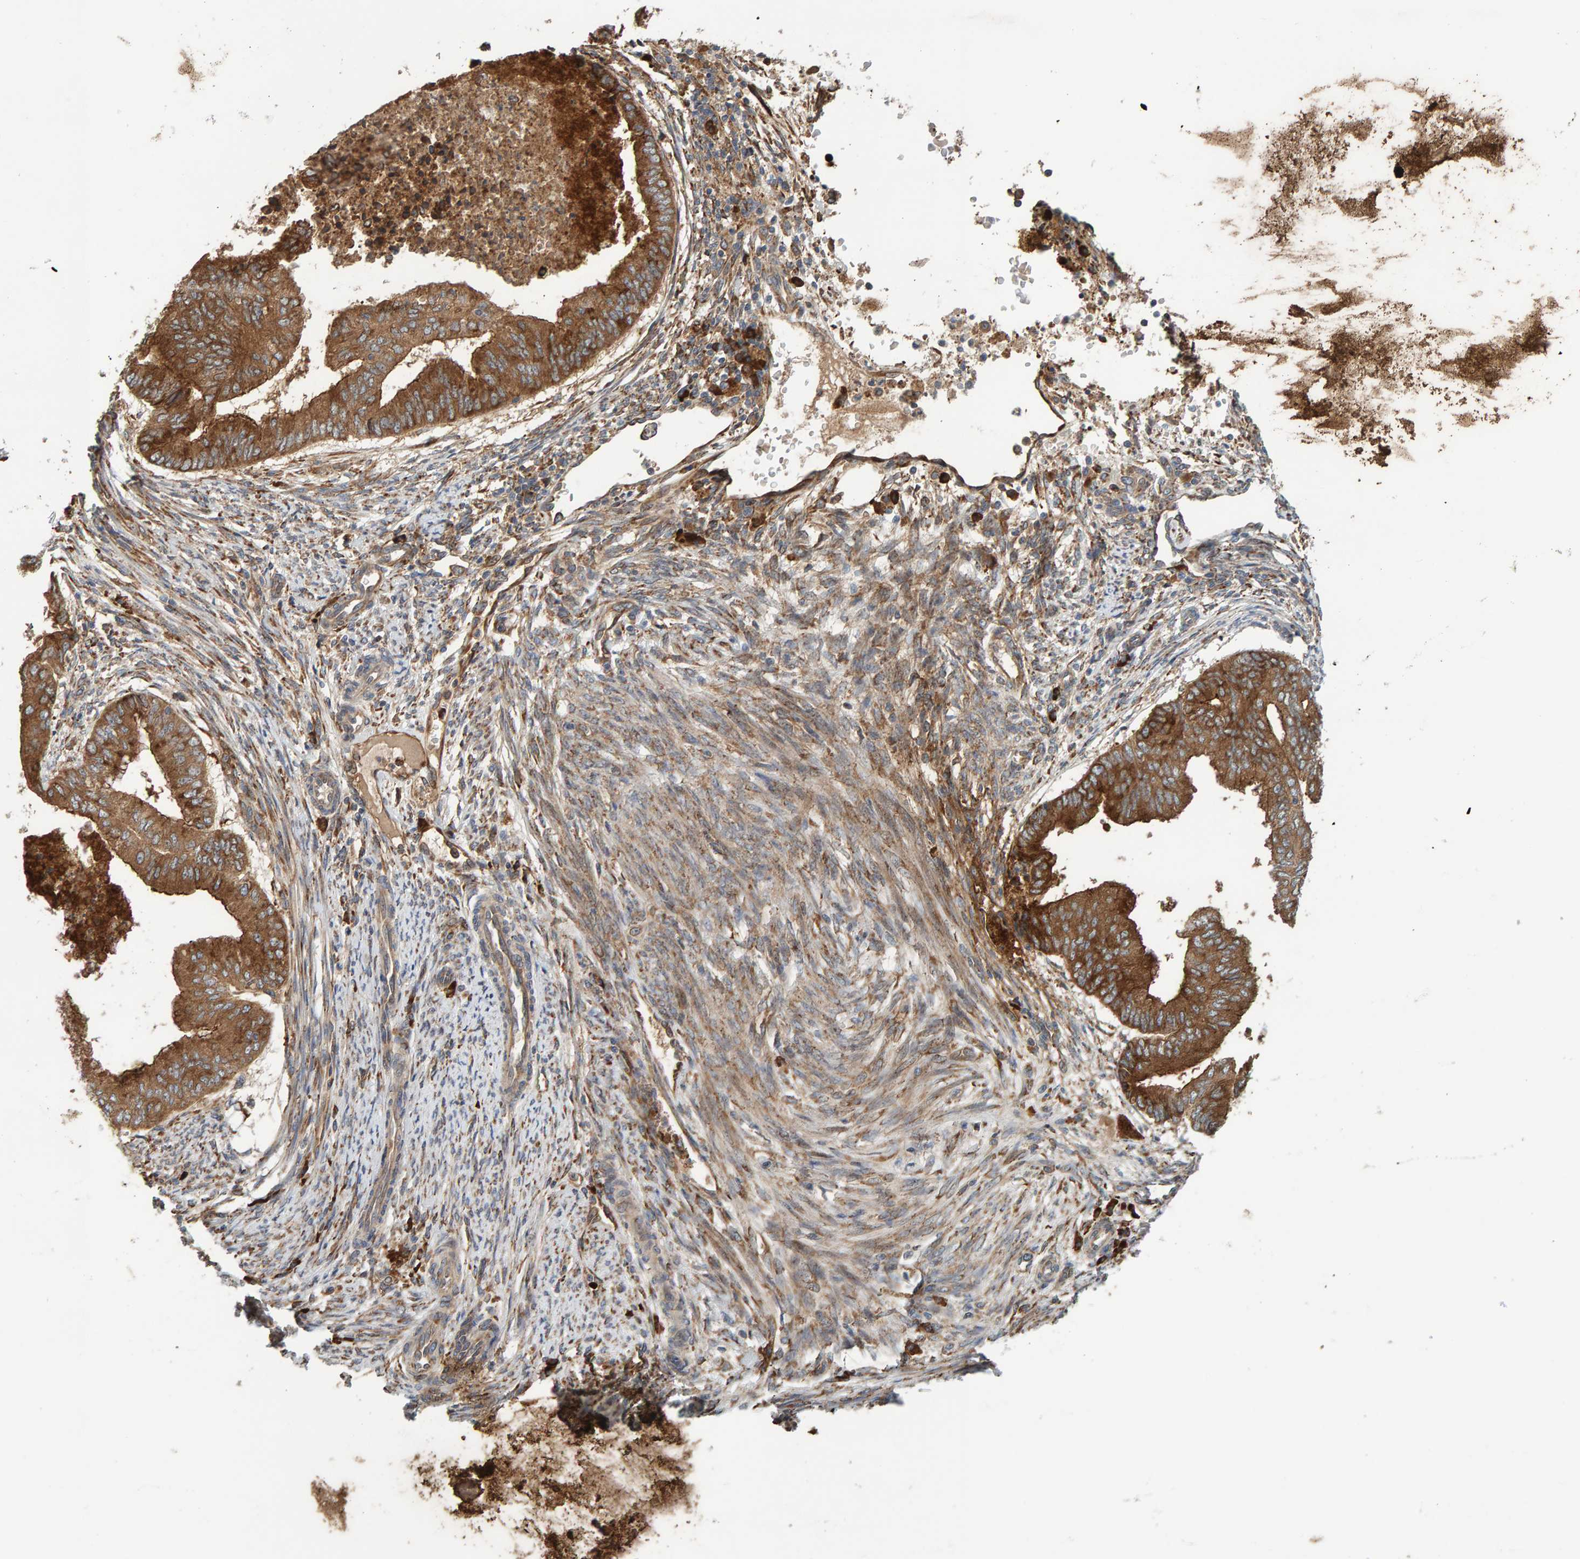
{"staining": {"intensity": "strong", "quantity": ">75%", "location": "cytoplasmic/membranous"}, "tissue": "endometrial cancer", "cell_type": "Tumor cells", "image_type": "cancer", "snomed": [{"axis": "morphology", "description": "Polyp, NOS"}, {"axis": "morphology", "description": "Adenocarcinoma, NOS"}, {"axis": "morphology", "description": "Adenoma, NOS"}, {"axis": "topography", "description": "Endometrium"}], "caption": "DAB (3,3'-diaminobenzidine) immunohistochemical staining of human polyp (endometrial) demonstrates strong cytoplasmic/membranous protein positivity in approximately >75% of tumor cells.", "gene": "BAIAP2", "patient": {"sex": "female", "age": 79}}